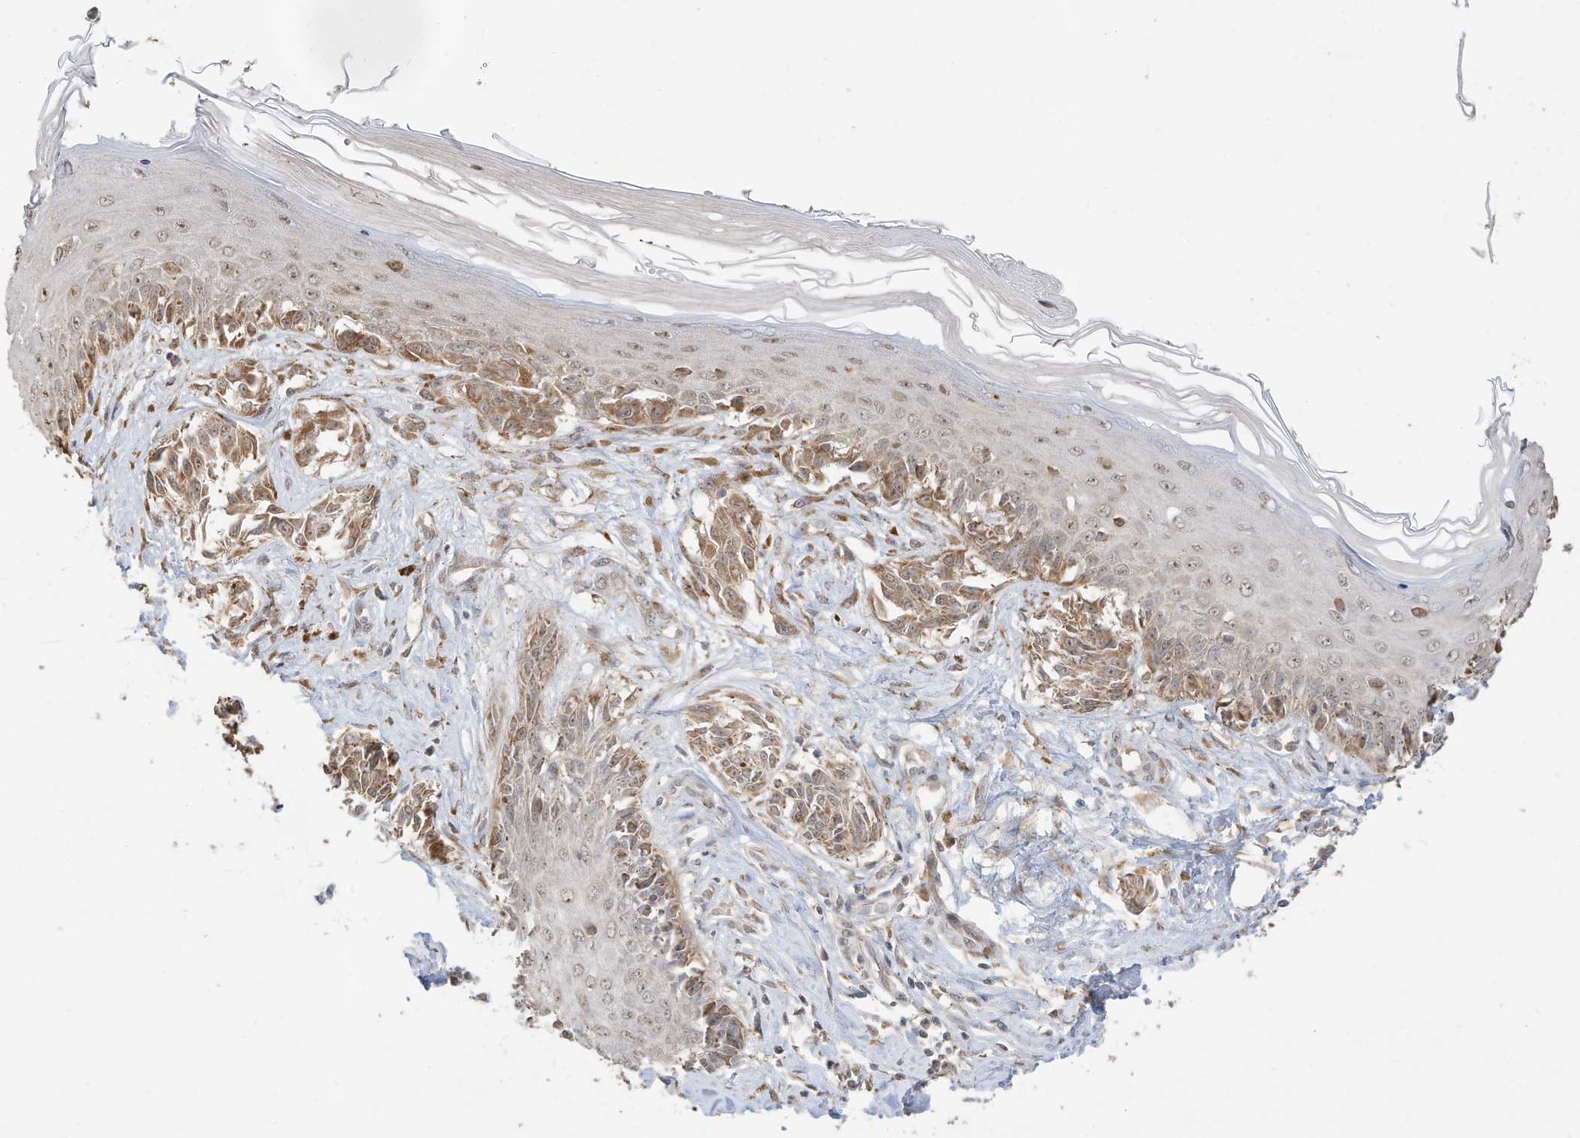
{"staining": {"intensity": "moderate", "quantity": ">75%", "location": "cytoplasmic/membranous"}, "tissue": "melanoma", "cell_type": "Tumor cells", "image_type": "cancer", "snomed": [{"axis": "morphology", "description": "Malignant melanoma, NOS"}, {"axis": "topography", "description": "Skin"}], "caption": "High-magnification brightfield microscopy of malignant melanoma stained with DAB (3,3'-diaminobenzidine) (brown) and counterstained with hematoxylin (blue). tumor cells exhibit moderate cytoplasmic/membranous positivity is present in approximately>75% of cells. Using DAB (brown) and hematoxylin (blue) stains, captured at high magnification using brightfield microscopy.", "gene": "CAGE1", "patient": {"sex": "male", "age": 53}}